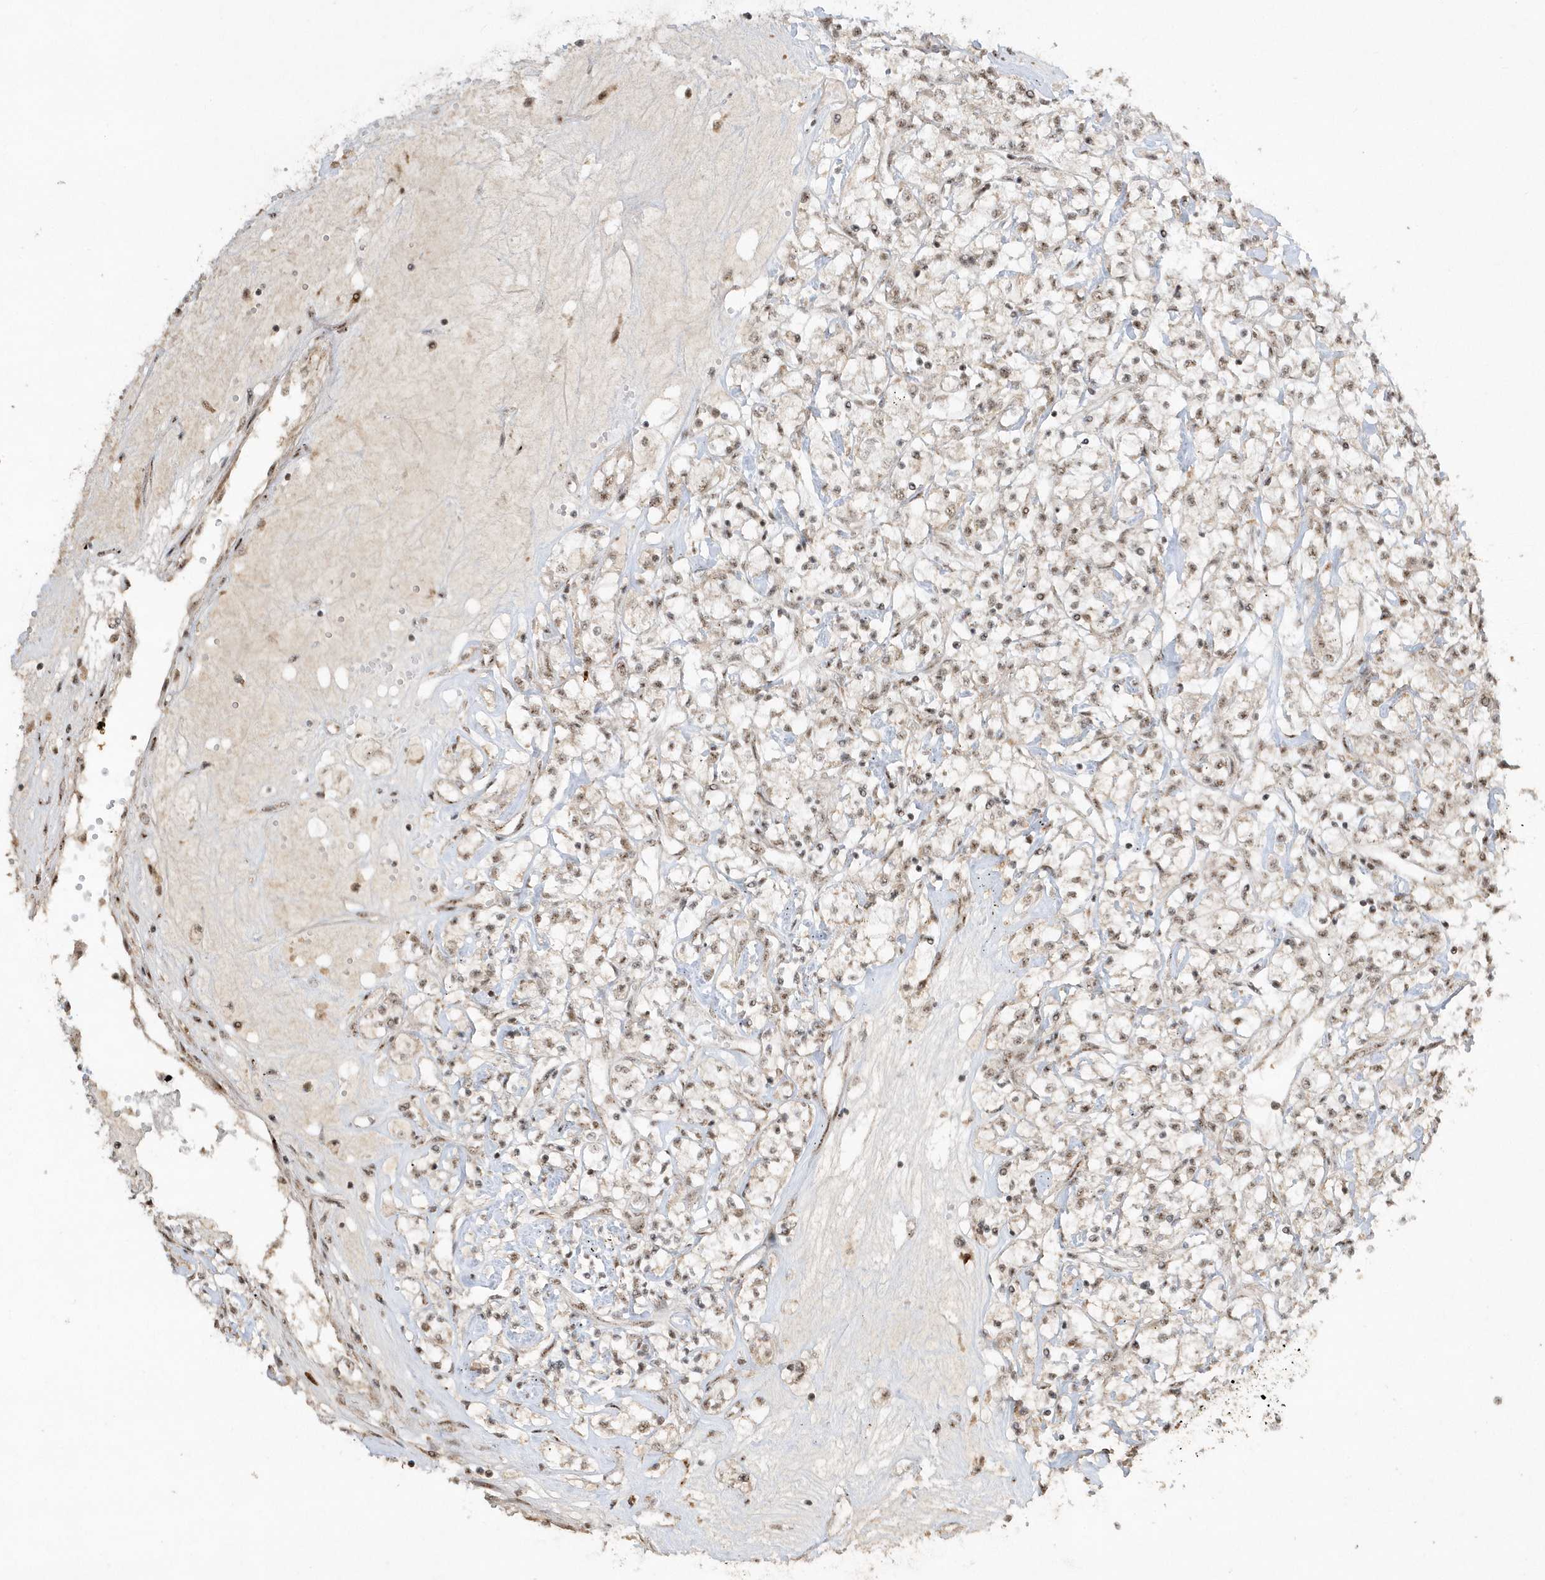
{"staining": {"intensity": "moderate", "quantity": "<25%", "location": "nuclear"}, "tissue": "renal cancer", "cell_type": "Tumor cells", "image_type": "cancer", "snomed": [{"axis": "morphology", "description": "Adenocarcinoma, NOS"}, {"axis": "topography", "description": "Kidney"}], "caption": "Immunohistochemical staining of renal cancer (adenocarcinoma) reveals low levels of moderate nuclear protein staining in approximately <25% of tumor cells.", "gene": "POLR3B", "patient": {"sex": "female", "age": 59}}